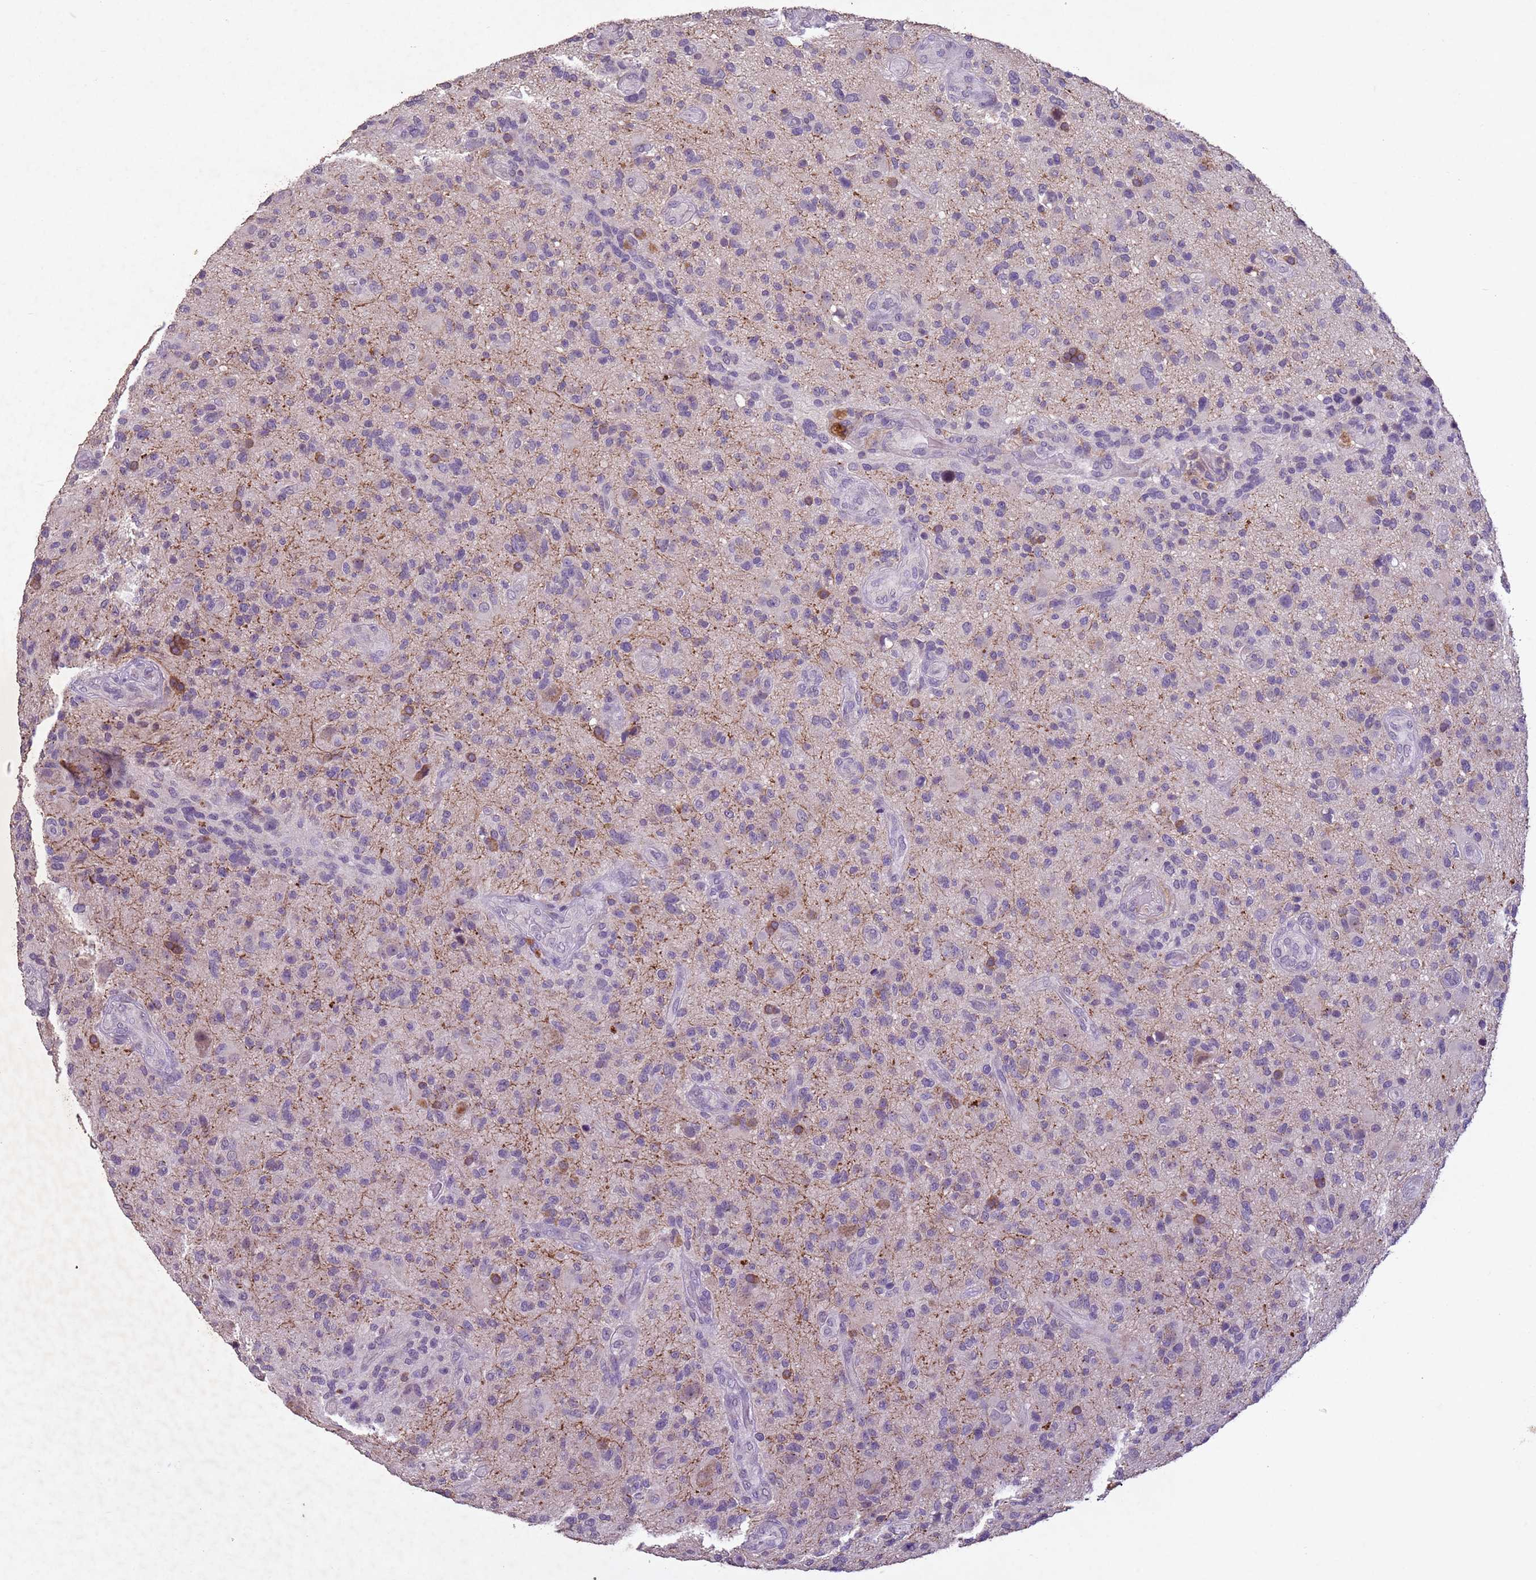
{"staining": {"intensity": "moderate", "quantity": "<25%", "location": "cytoplasmic/membranous"}, "tissue": "glioma", "cell_type": "Tumor cells", "image_type": "cancer", "snomed": [{"axis": "morphology", "description": "Glioma, malignant, High grade"}, {"axis": "topography", "description": "Brain"}], "caption": "This is a photomicrograph of IHC staining of glioma, which shows moderate staining in the cytoplasmic/membranous of tumor cells.", "gene": "NLRP11", "patient": {"sex": "male", "age": 47}}